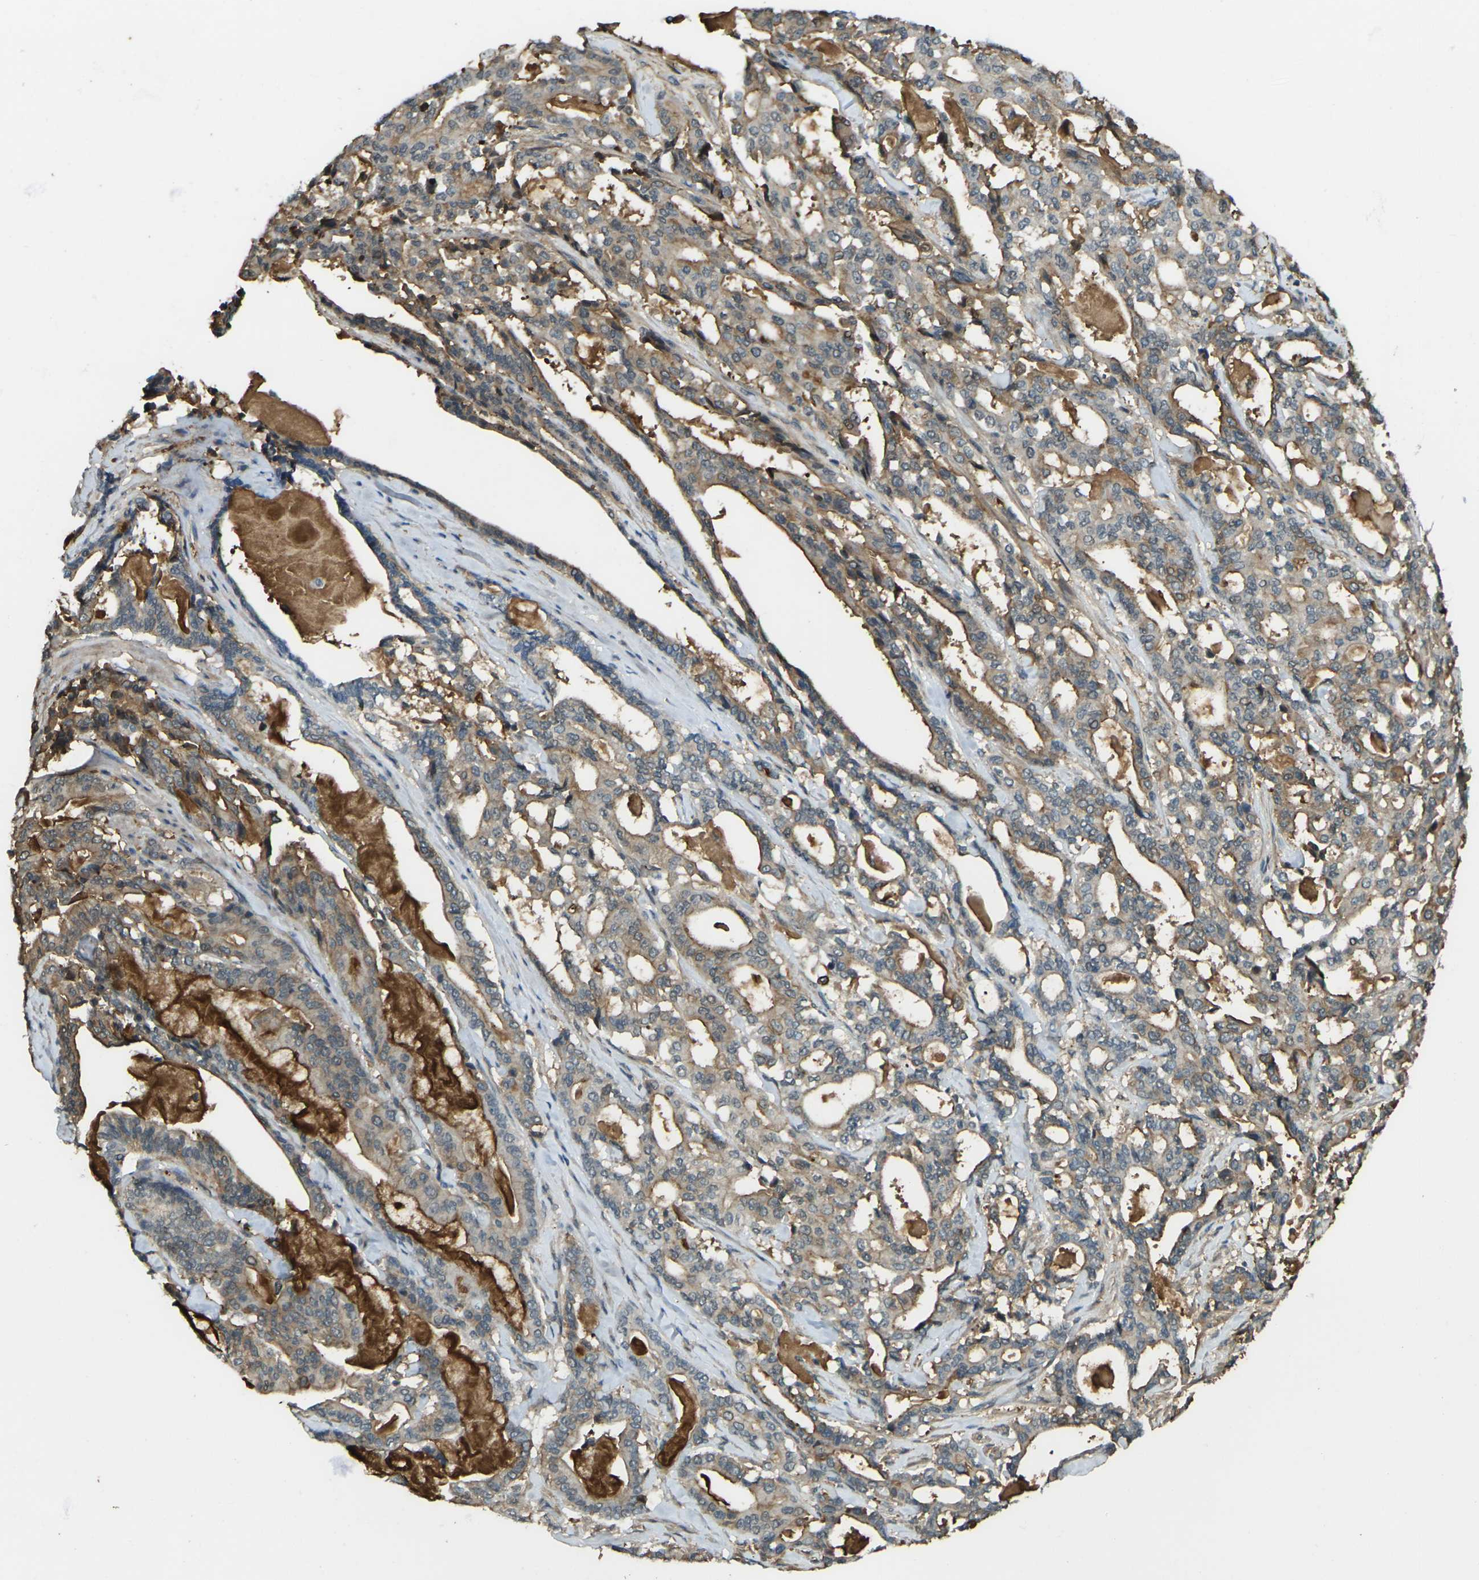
{"staining": {"intensity": "strong", "quantity": "25%-75%", "location": "cytoplasmic/membranous"}, "tissue": "pancreatic cancer", "cell_type": "Tumor cells", "image_type": "cancer", "snomed": [{"axis": "morphology", "description": "Adenocarcinoma, NOS"}, {"axis": "topography", "description": "Pancreas"}], "caption": "Human pancreatic cancer stained for a protein (brown) reveals strong cytoplasmic/membranous positive positivity in approximately 25%-75% of tumor cells.", "gene": "CYP1B1", "patient": {"sex": "male", "age": 63}}